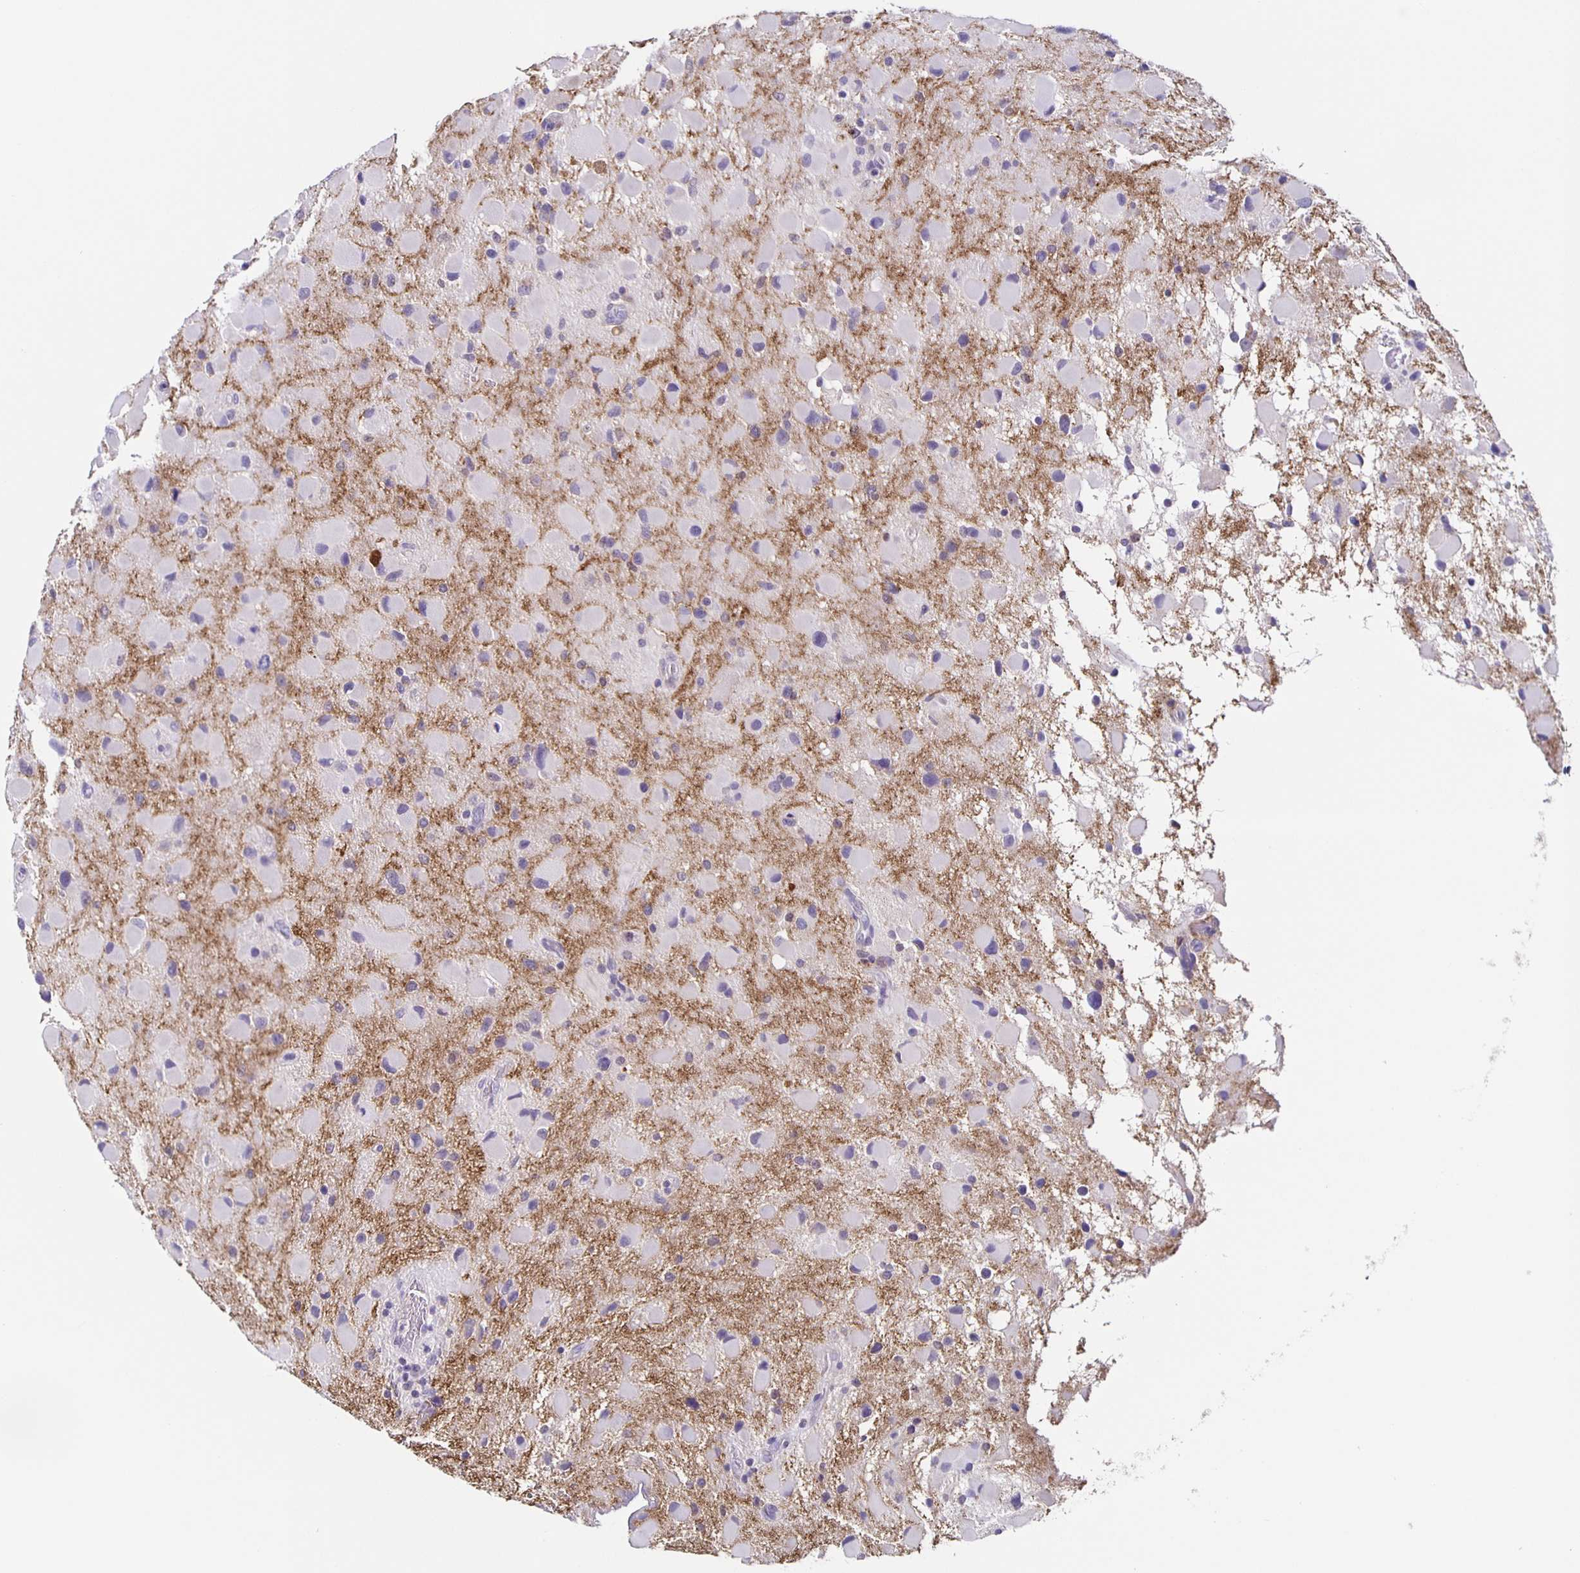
{"staining": {"intensity": "negative", "quantity": "none", "location": "none"}, "tissue": "glioma", "cell_type": "Tumor cells", "image_type": "cancer", "snomed": [{"axis": "morphology", "description": "Glioma, malignant, Low grade"}, {"axis": "topography", "description": "Brain"}], "caption": "A histopathology image of human malignant glioma (low-grade) is negative for staining in tumor cells.", "gene": "TPPP", "patient": {"sex": "female", "age": 32}}